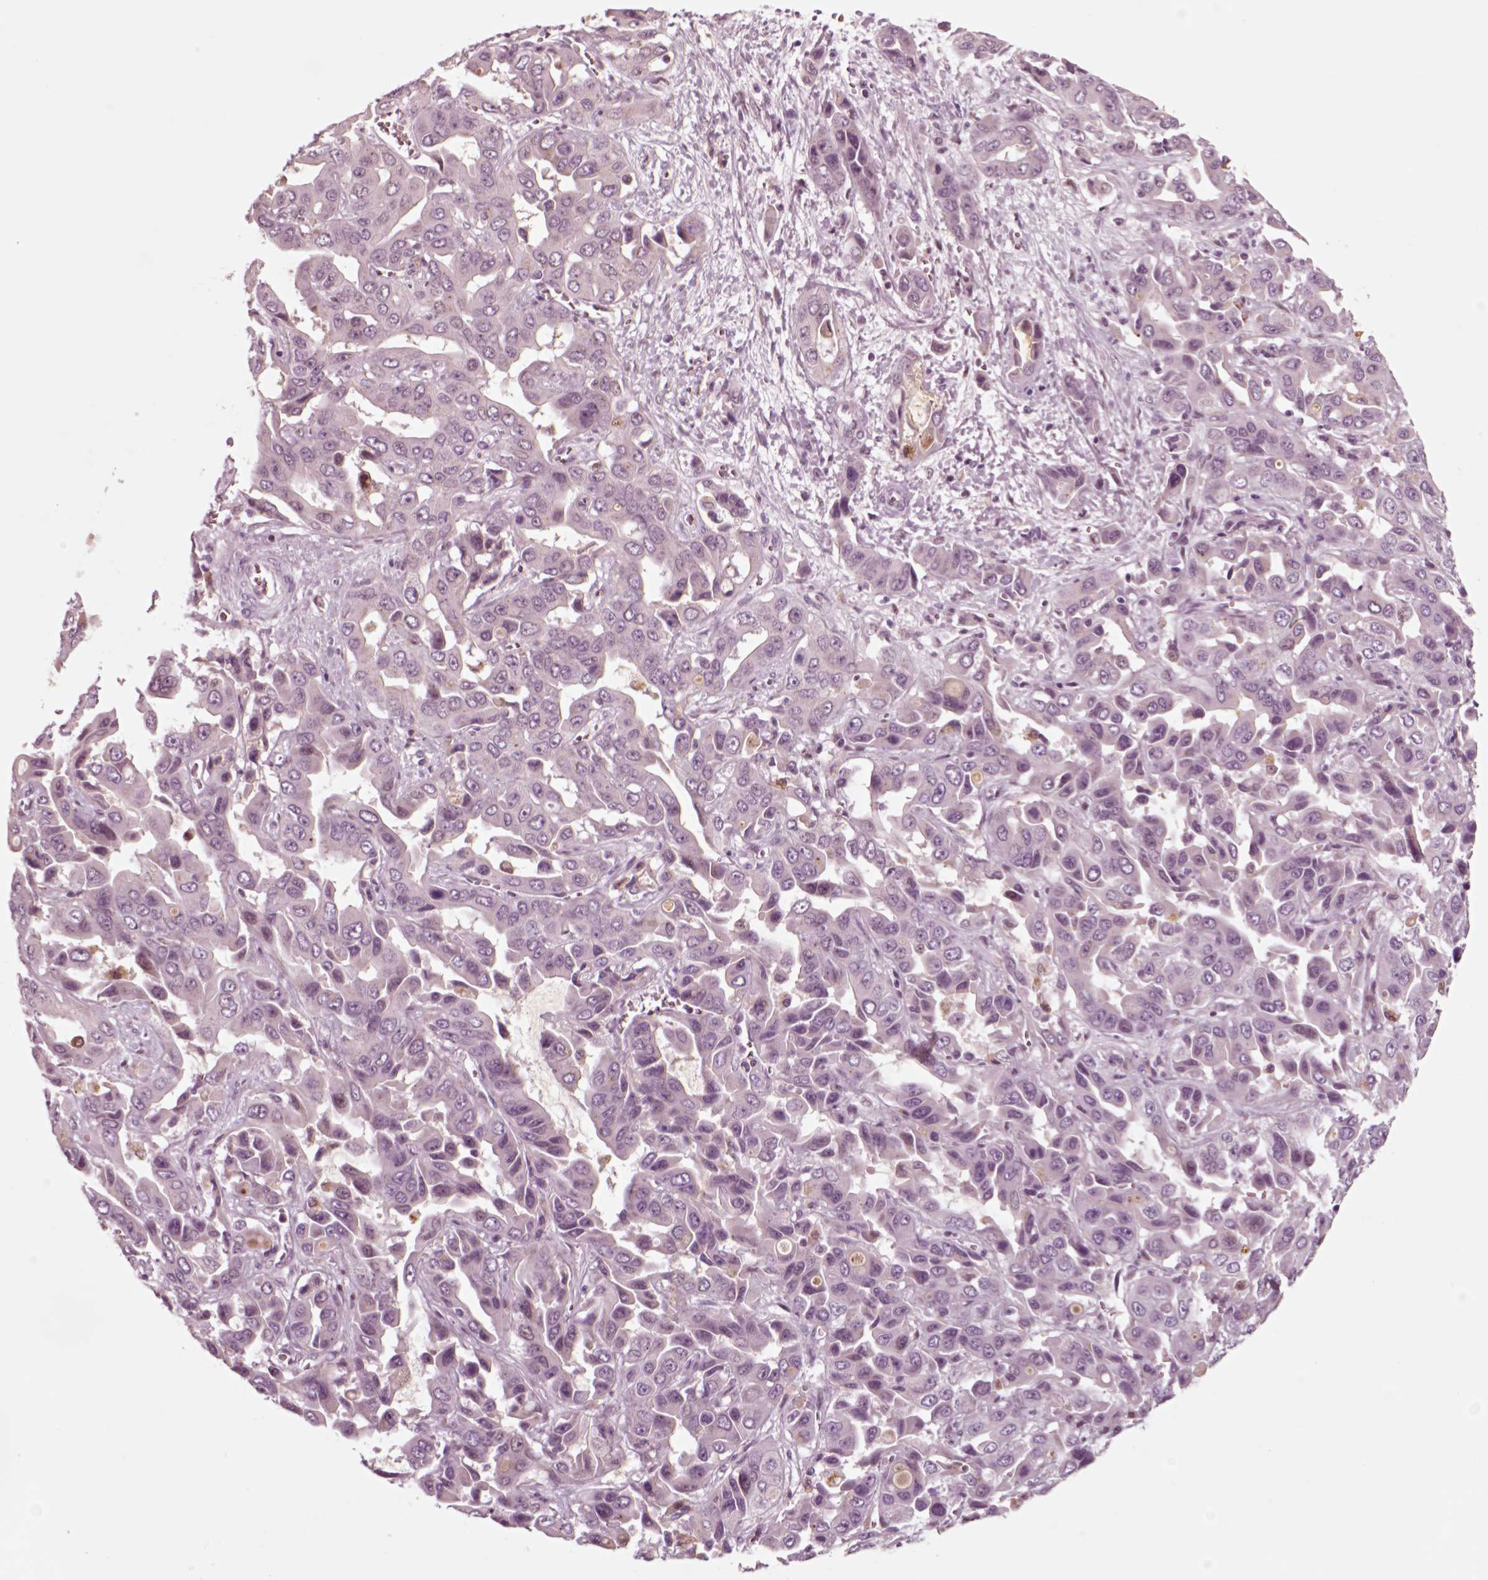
{"staining": {"intensity": "negative", "quantity": "none", "location": "none"}, "tissue": "liver cancer", "cell_type": "Tumor cells", "image_type": "cancer", "snomed": [{"axis": "morphology", "description": "Cholangiocarcinoma"}, {"axis": "topography", "description": "Liver"}], "caption": "Micrograph shows no significant protein staining in tumor cells of liver cancer. The staining was performed using DAB (3,3'-diaminobenzidine) to visualize the protein expression in brown, while the nuclei were stained in blue with hematoxylin (Magnification: 20x).", "gene": "CHGB", "patient": {"sex": "female", "age": 52}}